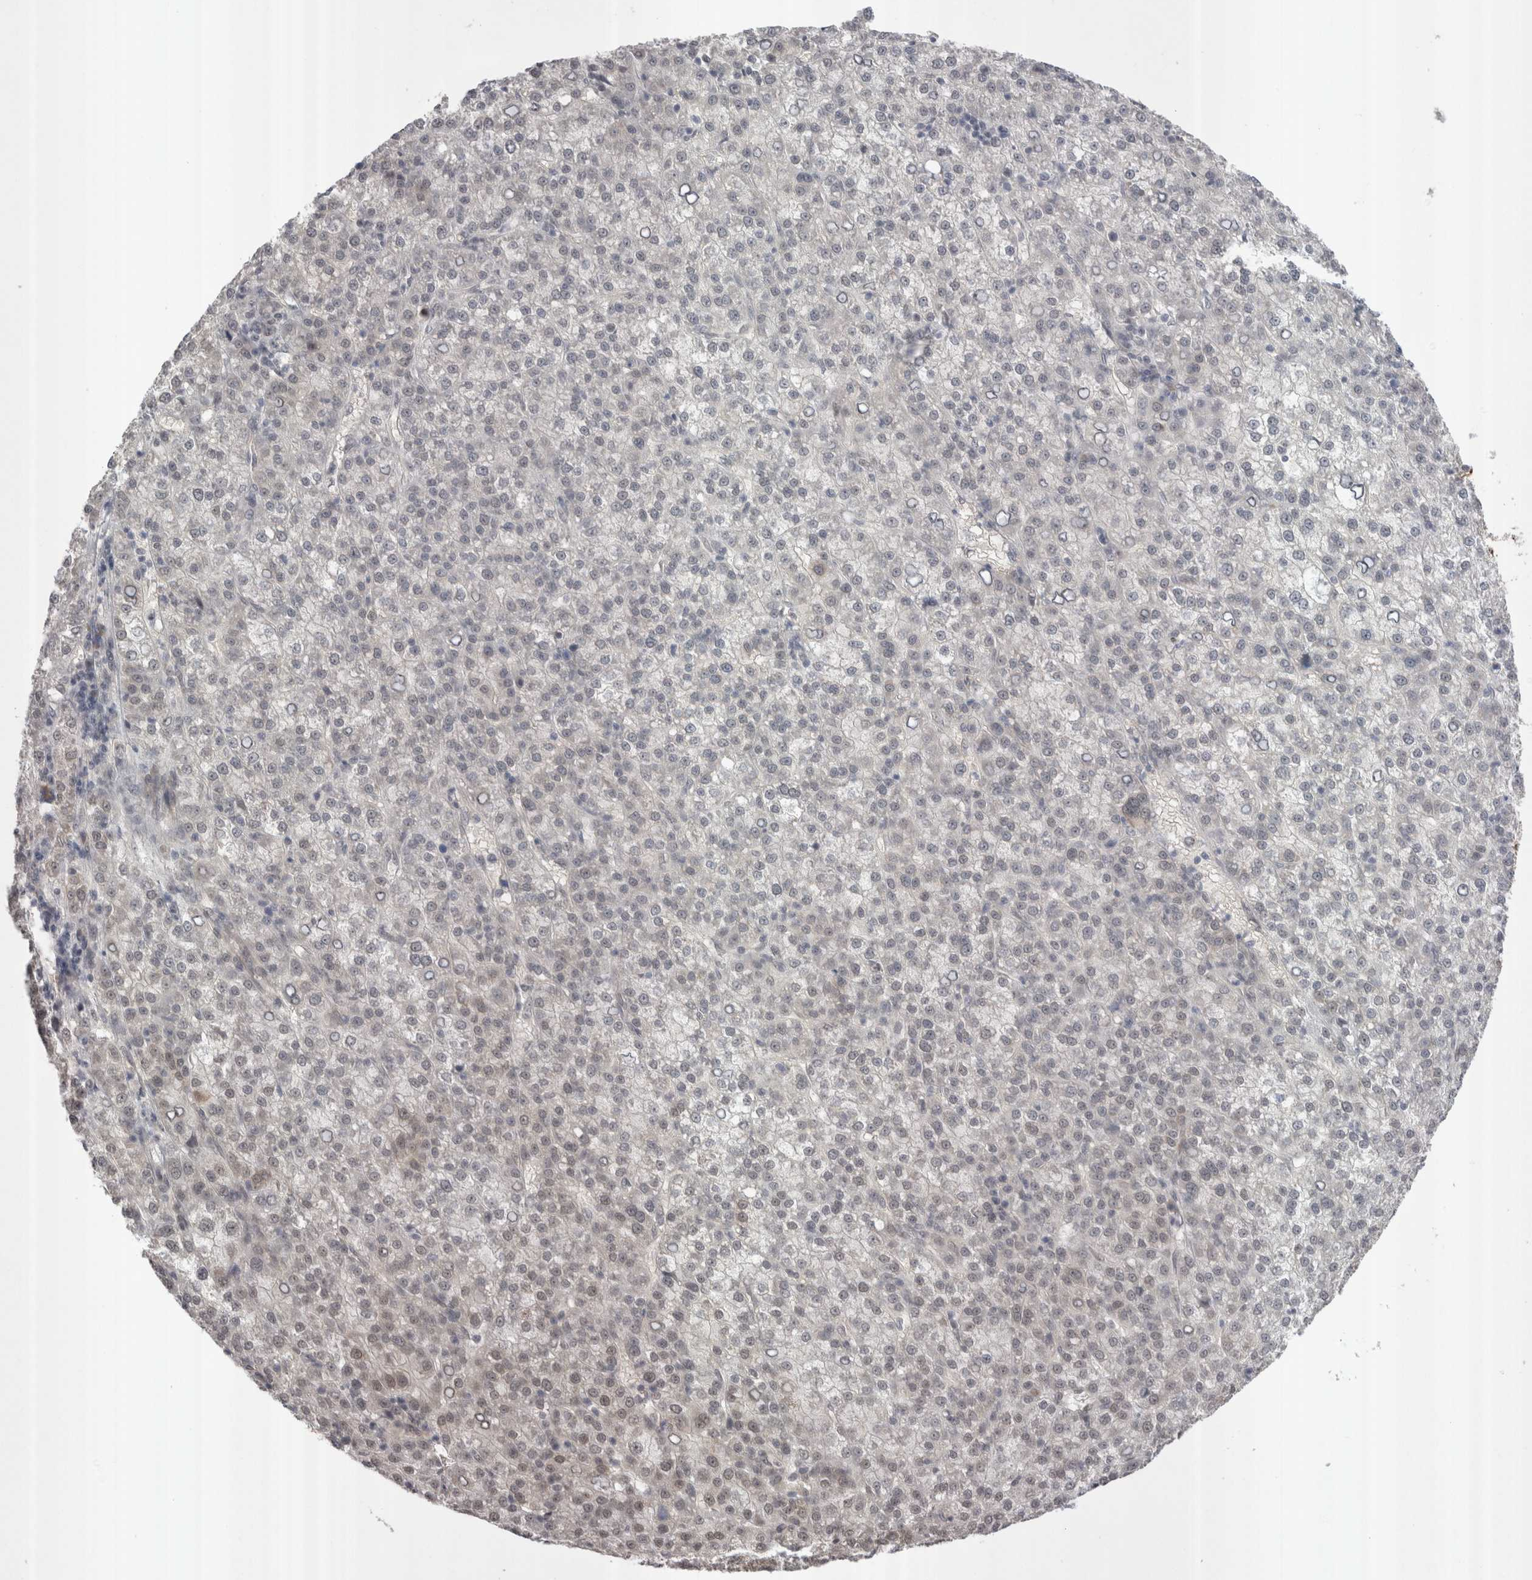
{"staining": {"intensity": "weak", "quantity": "<25%", "location": "nuclear"}, "tissue": "liver cancer", "cell_type": "Tumor cells", "image_type": "cancer", "snomed": [{"axis": "morphology", "description": "Carcinoma, Hepatocellular, NOS"}, {"axis": "topography", "description": "Liver"}], "caption": "Liver hepatocellular carcinoma was stained to show a protein in brown. There is no significant staining in tumor cells.", "gene": "EXOSC4", "patient": {"sex": "female", "age": 58}}